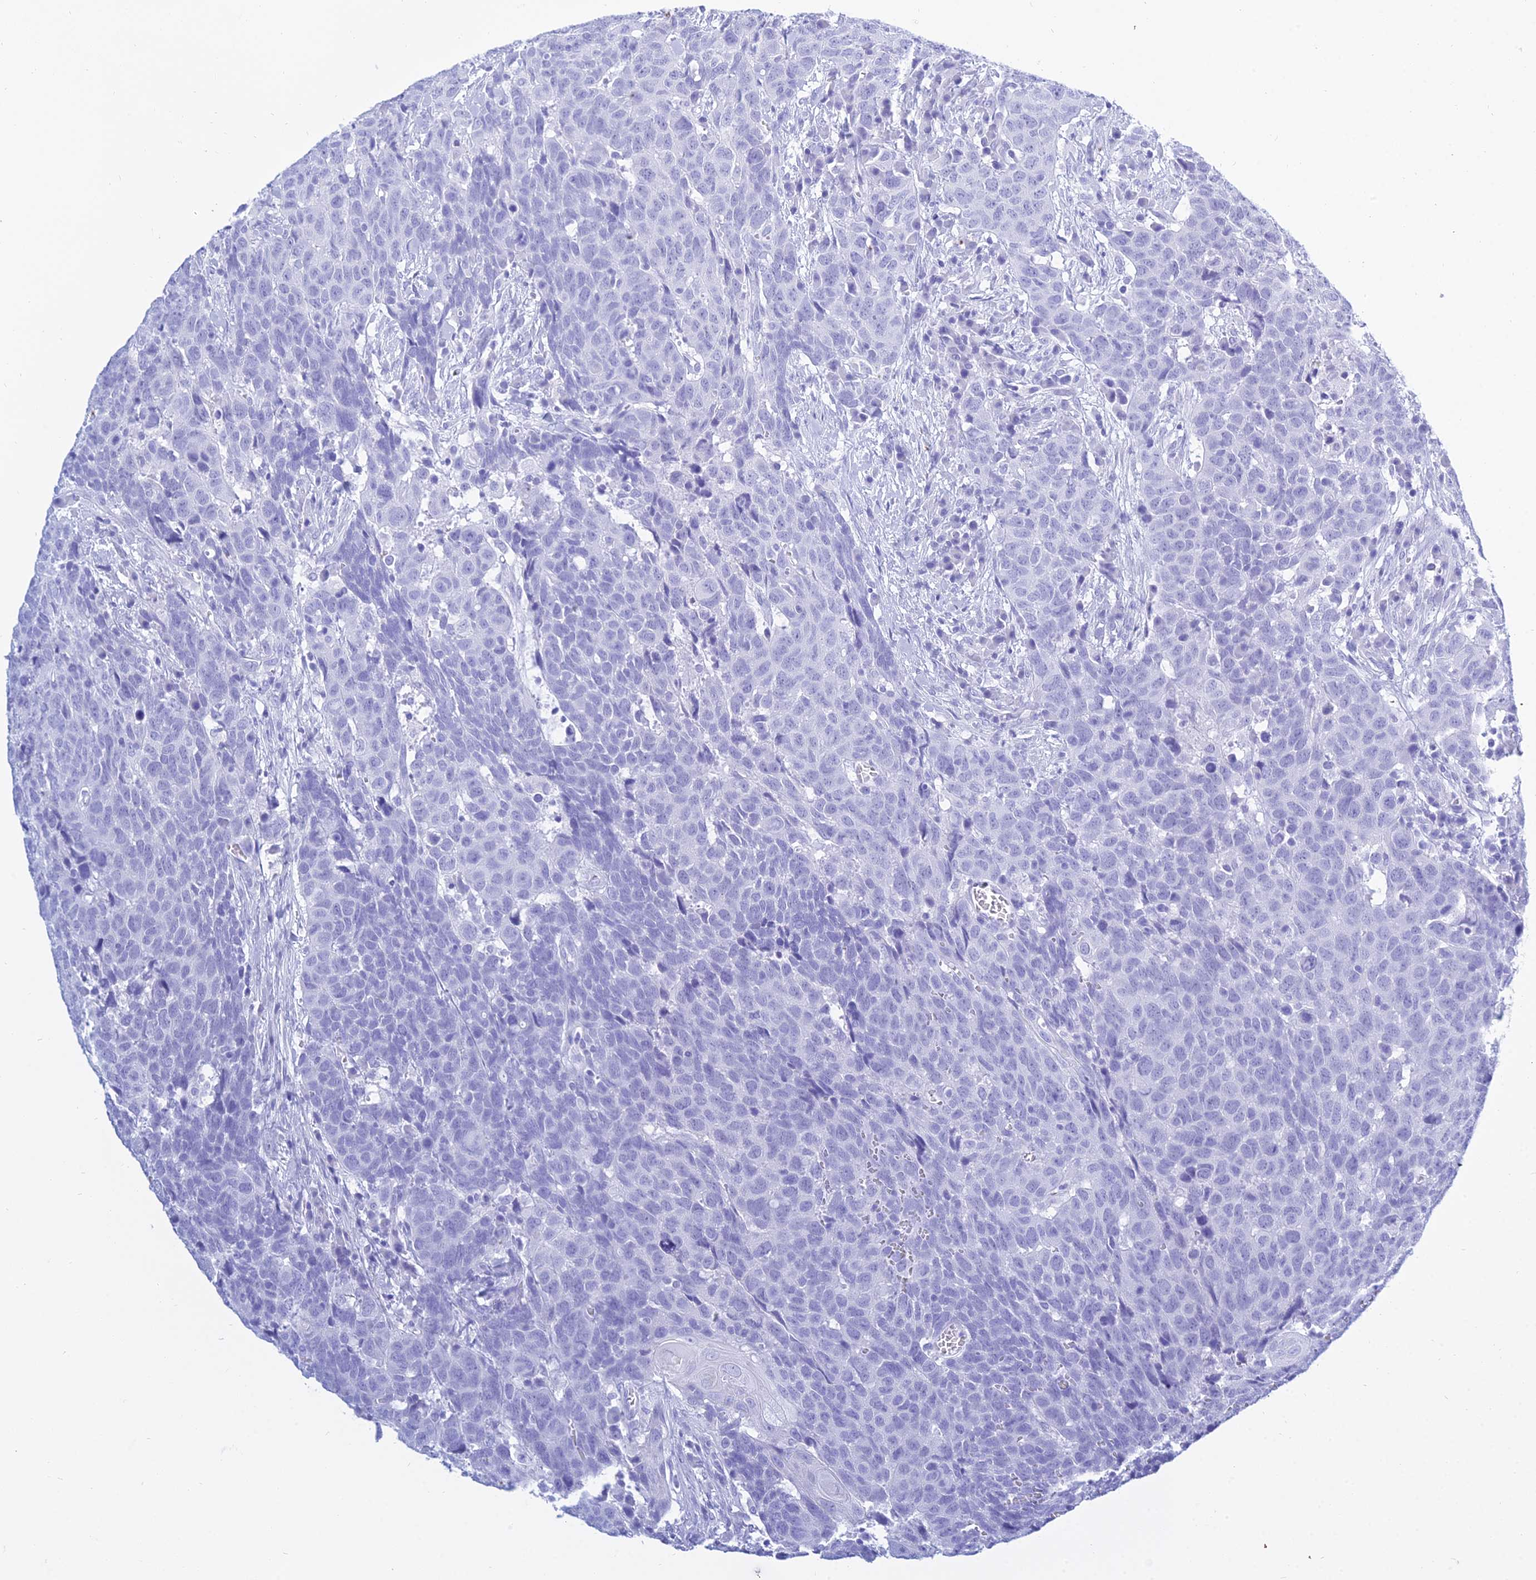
{"staining": {"intensity": "negative", "quantity": "none", "location": "none"}, "tissue": "head and neck cancer", "cell_type": "Tumor cells", "image_type": "cancer", "snomed": [{"axis": "morphology", "description": "Squamous cell carcinoma, NOS"}, {"axis": "topography", "description": "Head-Neck"}], "caption": "This is a photomicrograph of IHC staining of head and neck squamous cell carcinoma, which shows no expression in tumor cells.", "gene": "PATE4", "patient": {"sex": "male", "age": 66}}